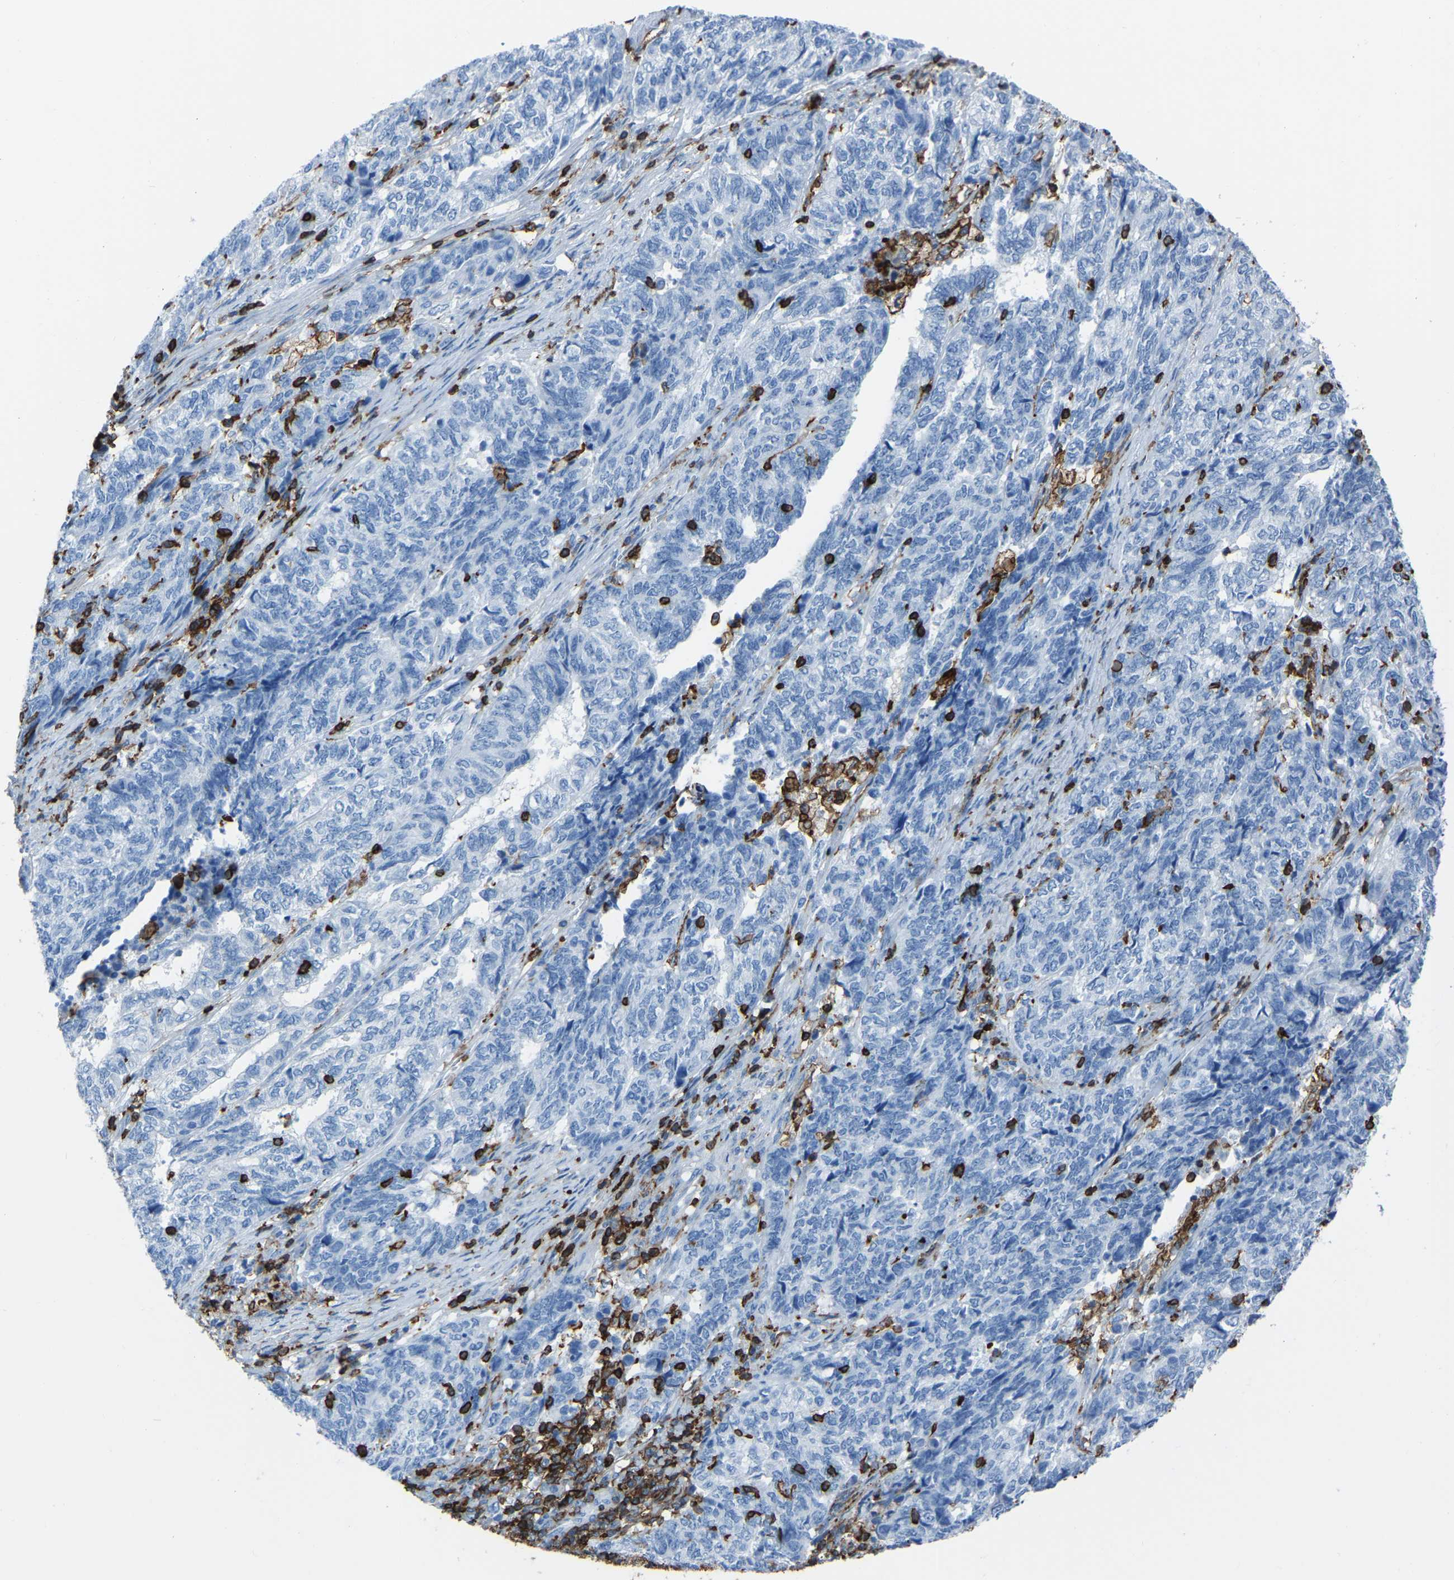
{"staining": {"intensity": "negative", "quantity": "none", "location": "none"}, "tissue": "endometrial cancer", "cell_type": "Tumor cells", "image_type": "cancer", "snomed": [{"axis": "morphology", "description": "Adenocarcinoma, NOS"}, {"axis": "topography", "description": "Endometrium"}], "caption": "The photomicrograph displays no significant expression in tumor cells of endometrial cancer (adenocarcinoma).", "gene": "LSP1", "patient": {"sex": "female", "age": 80}}